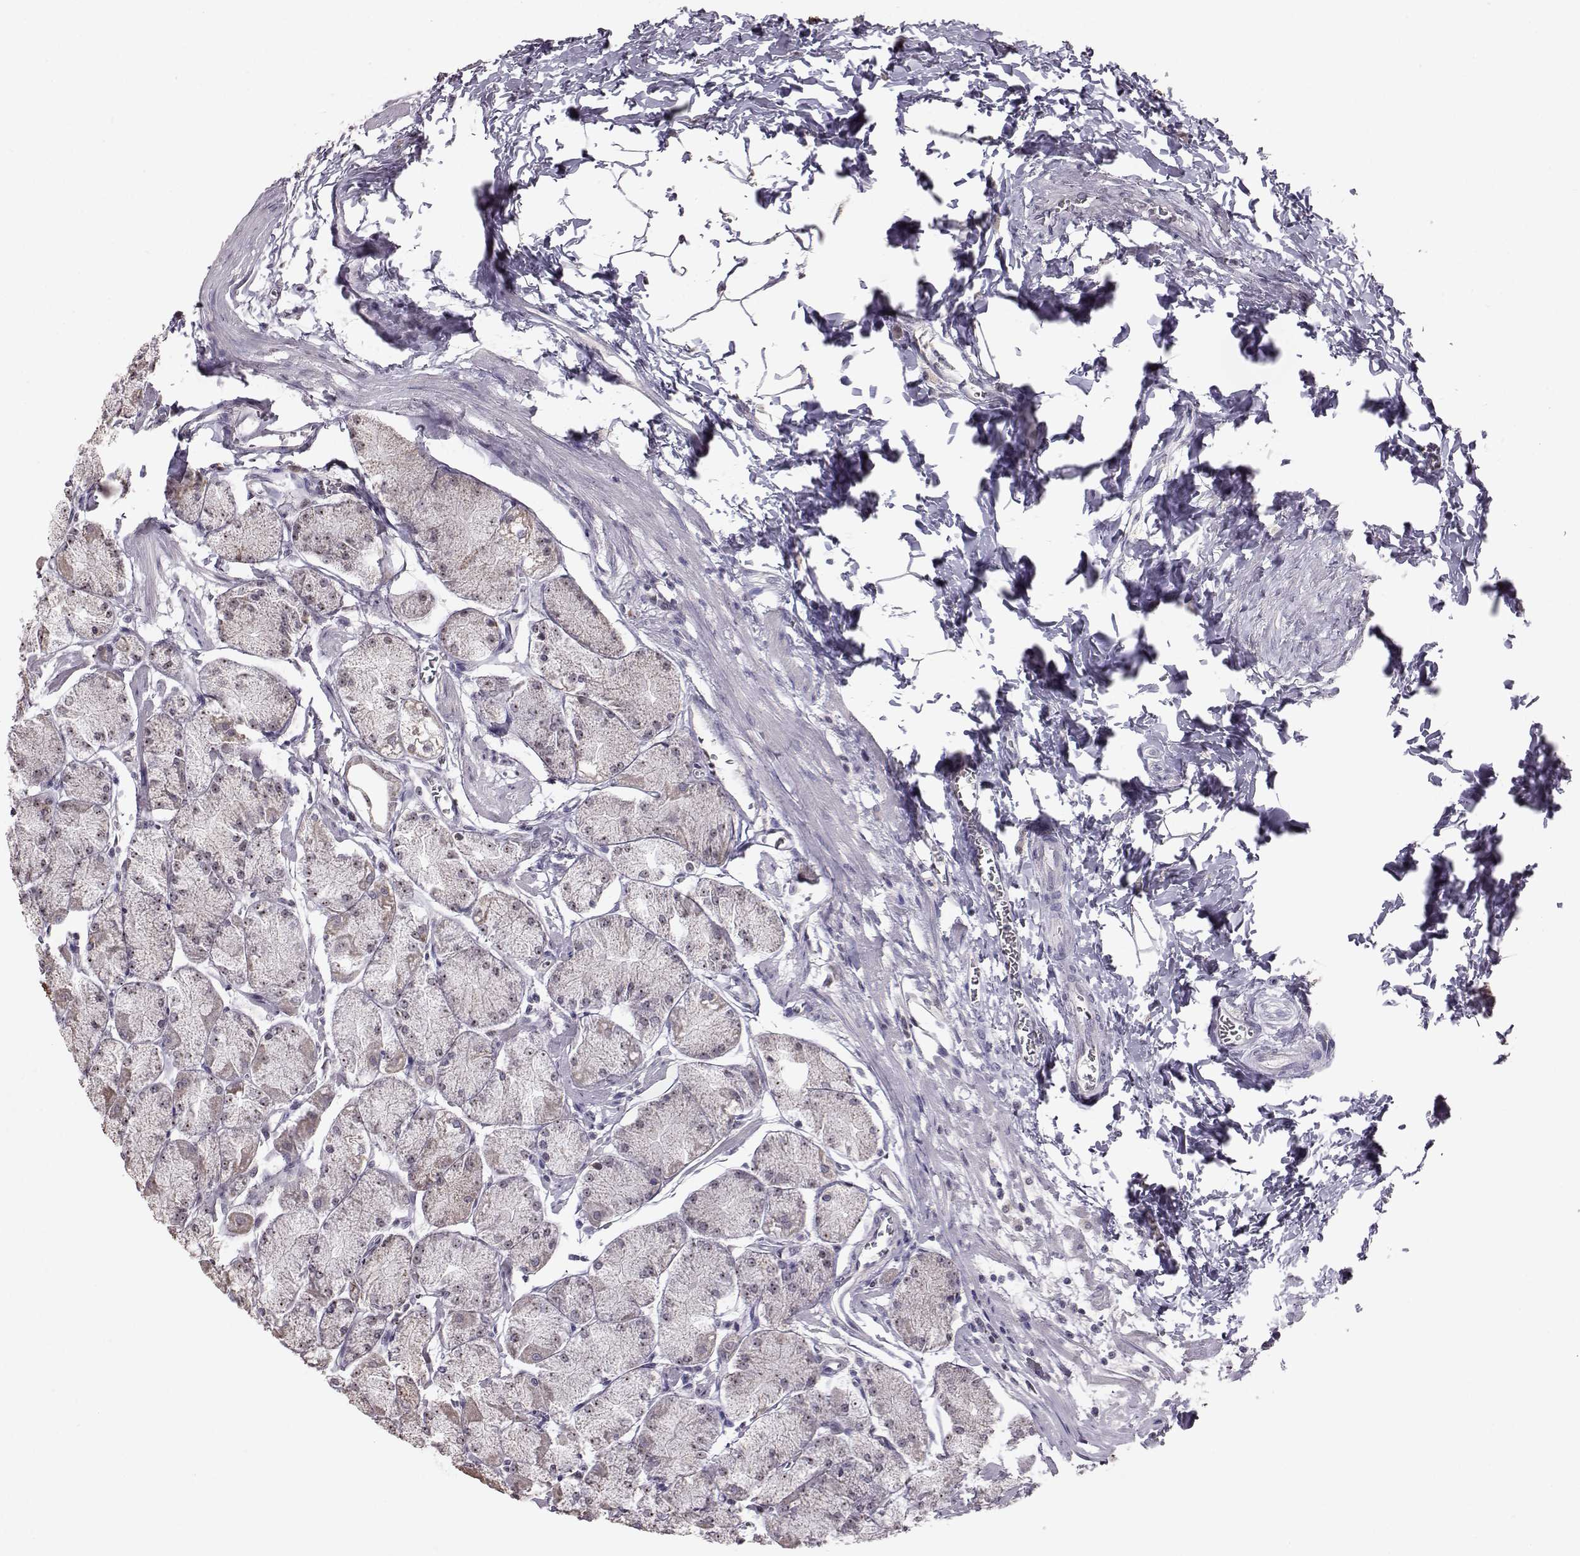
{"staining": {"intensity": "moderate", "quantity": "<25%", "location": "cytoplasmic/membranous,nuclear"}, "tissue": "stomach", "cell_type": "Glandular cells", "image_type": "normal", "snomed": [{"axis": "morphology", "description": "Normal tissue, NOS"}, {"axis": "topography", "description": "Stomach, upper"}], "caption": "Human stomach stained with a brown dye shows moderate cytoplasmic/membranous,nuclear positive staining in approximately <25% of glandular cells.", "gene": "ALDH3A1", "patient": {"sex": "male", "age": 60}}